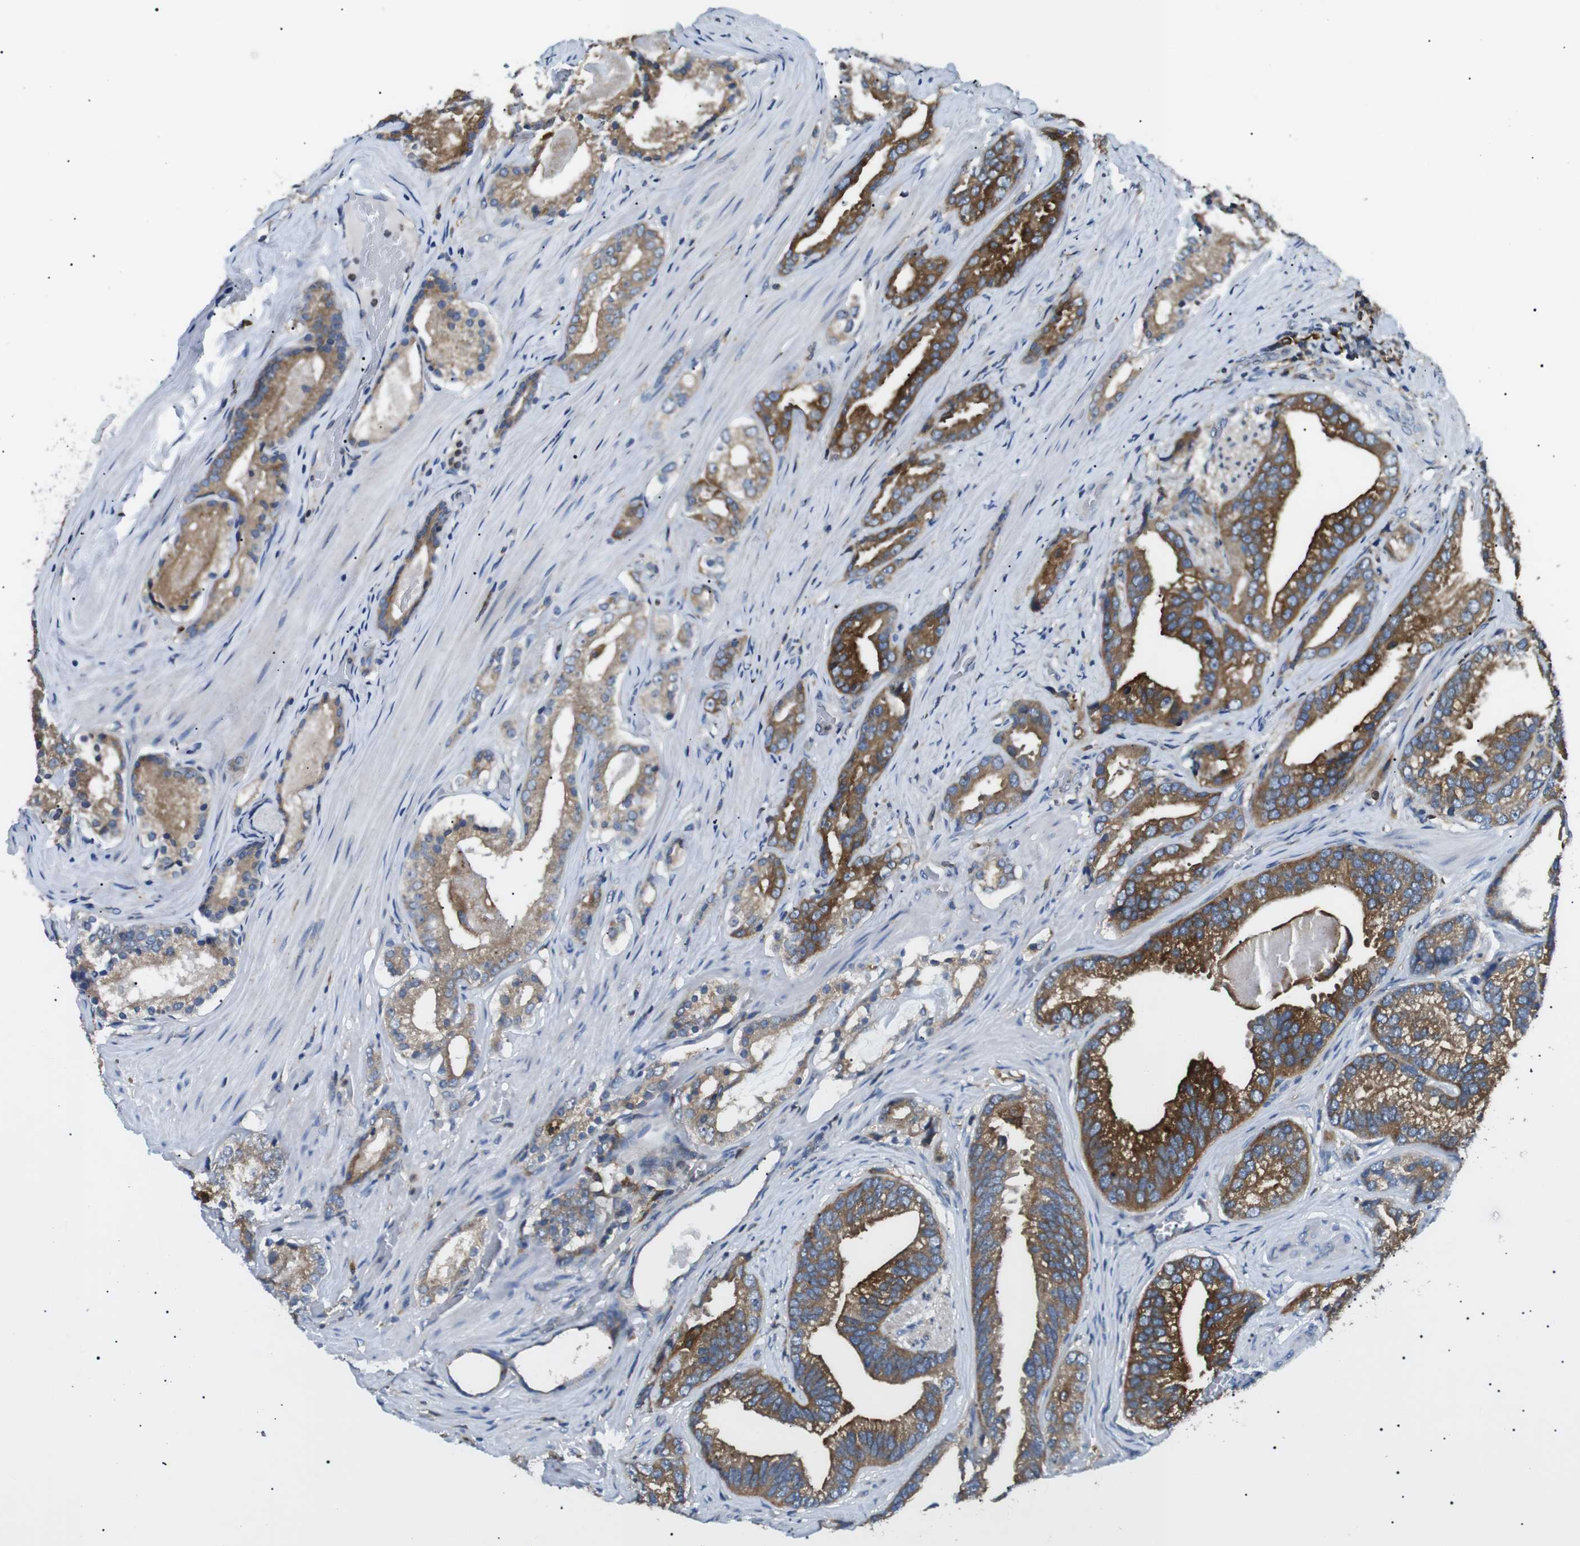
{"staining": {"intensity": "strong", "quantity": ">75%", "location": "cytoplasmic/membranous"}, "tissue": "prostate cancer", "cell_type": "Tumor cells", "image_type": "cancer", "snomed": [{"axis": "morphology", "description": "Adenocarcinoma, Low grade"}, {"axis": "topography", "description": "Prostate"}], "caption": "Immunohistochemical staining of low-grade adenocarcinoma (prostate) exhibits strong cytoplasmic/membranous protein expression in approximately >75% of tumor cells.", "gene": "RAB9A", "patient": {"sex": "male", "age": 59}}